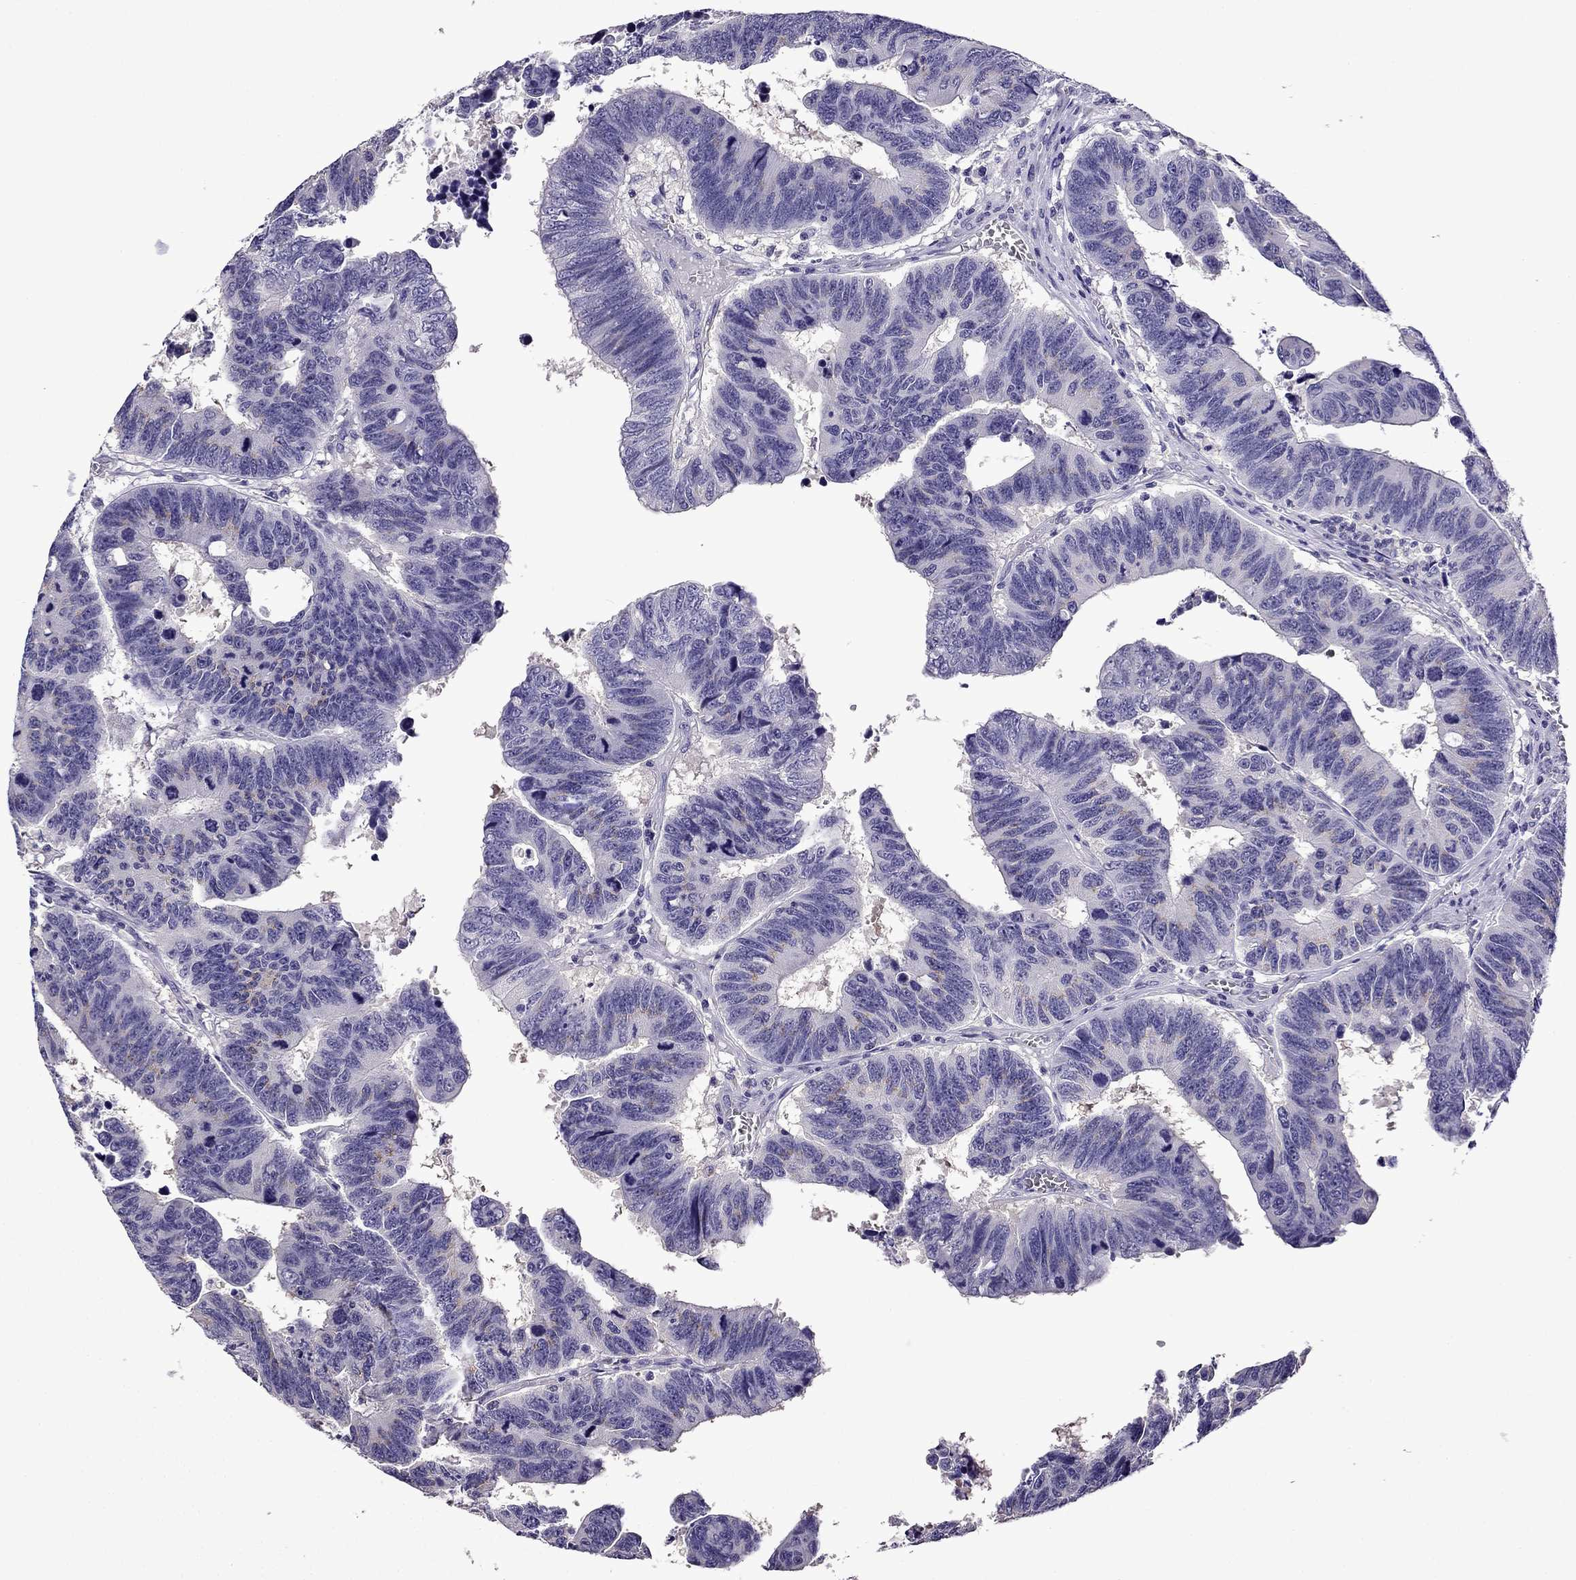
{"staining": {"intensity": "weak", "quantity": "<25%", "location": "cytoplasmic/membranous"}, "tissue": "colorectal cancer", "cell_type": "Tumor cells", "image_type": "cancer", "snomed": [{"axis": "morphology", "description": "Adenocarcinoma, NOS"}, {"axis": "topography", "description": "Appendix"}, {"axis": "topography", "description": "Colon"}, {"axis": "topography", "description": "Cecum"}, {"axis": "topography", "description": "Colon asc"}], "caption": "The image reveals no staining of tumor cells in colorectal adenocarcinoma. (Stains: DAB (3,3'-diaminobenzidine) immunohistochemistry (IHC) with hematoxylin counter stain, Microscopy: brightfield microscopy at high magnification).", "gene": "TTN", "patient": {"sex": "female", "age": 85}}